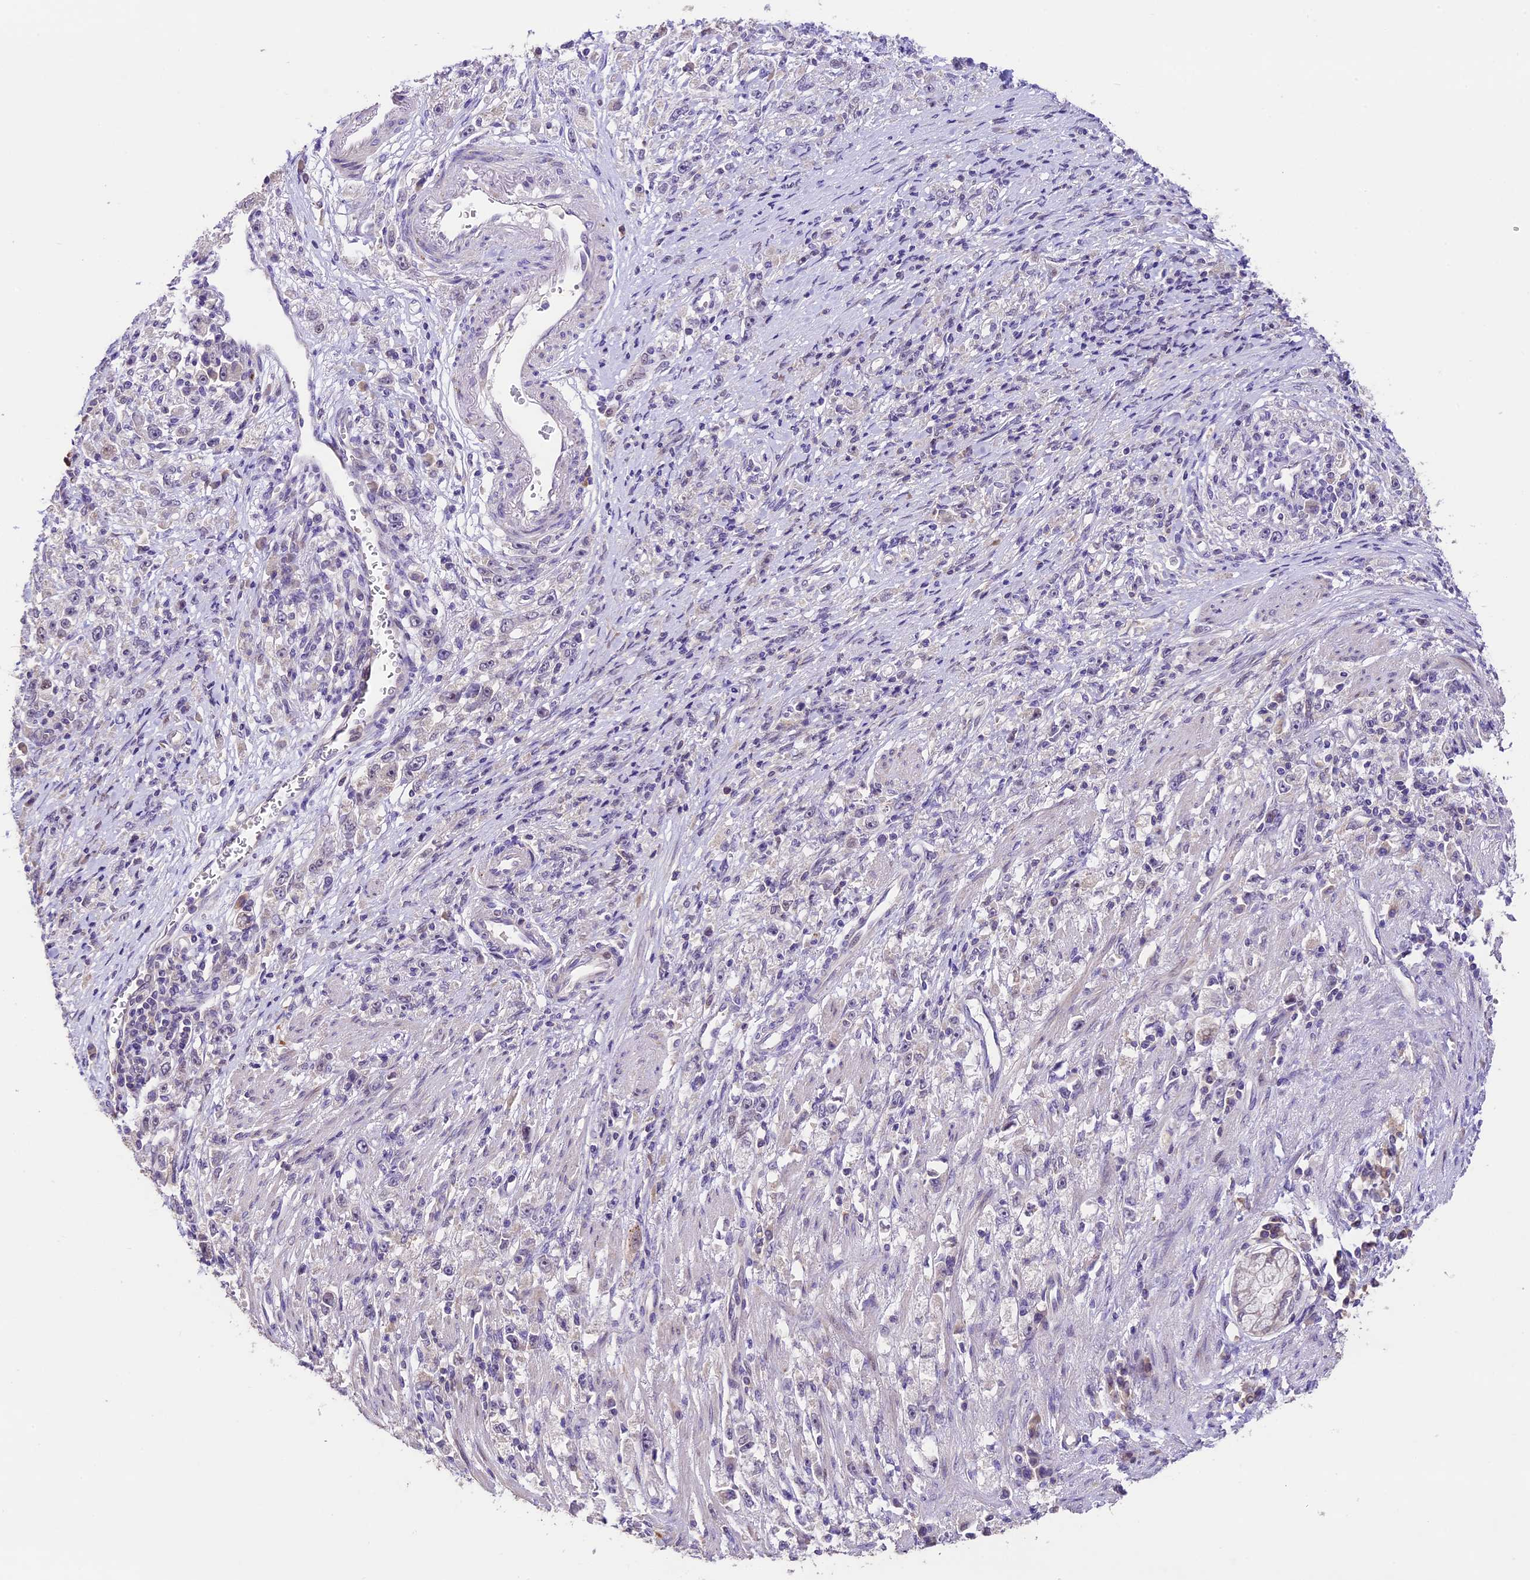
{"staining": {"intensity": "negative", "quantity": "none", "location": "none"}, "tissue": "stomach cancer", "cell_type": "Tumor cells", "image_type": "cancer", "snomed": [{"axis": "morphology", "description": "Adenocarcinoma, NOS"}, {"axis": "topography", "description": "Stomach"}], "caption": "This histopathology image is of stomach cancer stained with IHC to label a protein in brown with the nuclei are counter-stained blue. There is no expression in tumor cells.", "gene": "DGKH", "patient": {"sex": "female", "age": 59}}